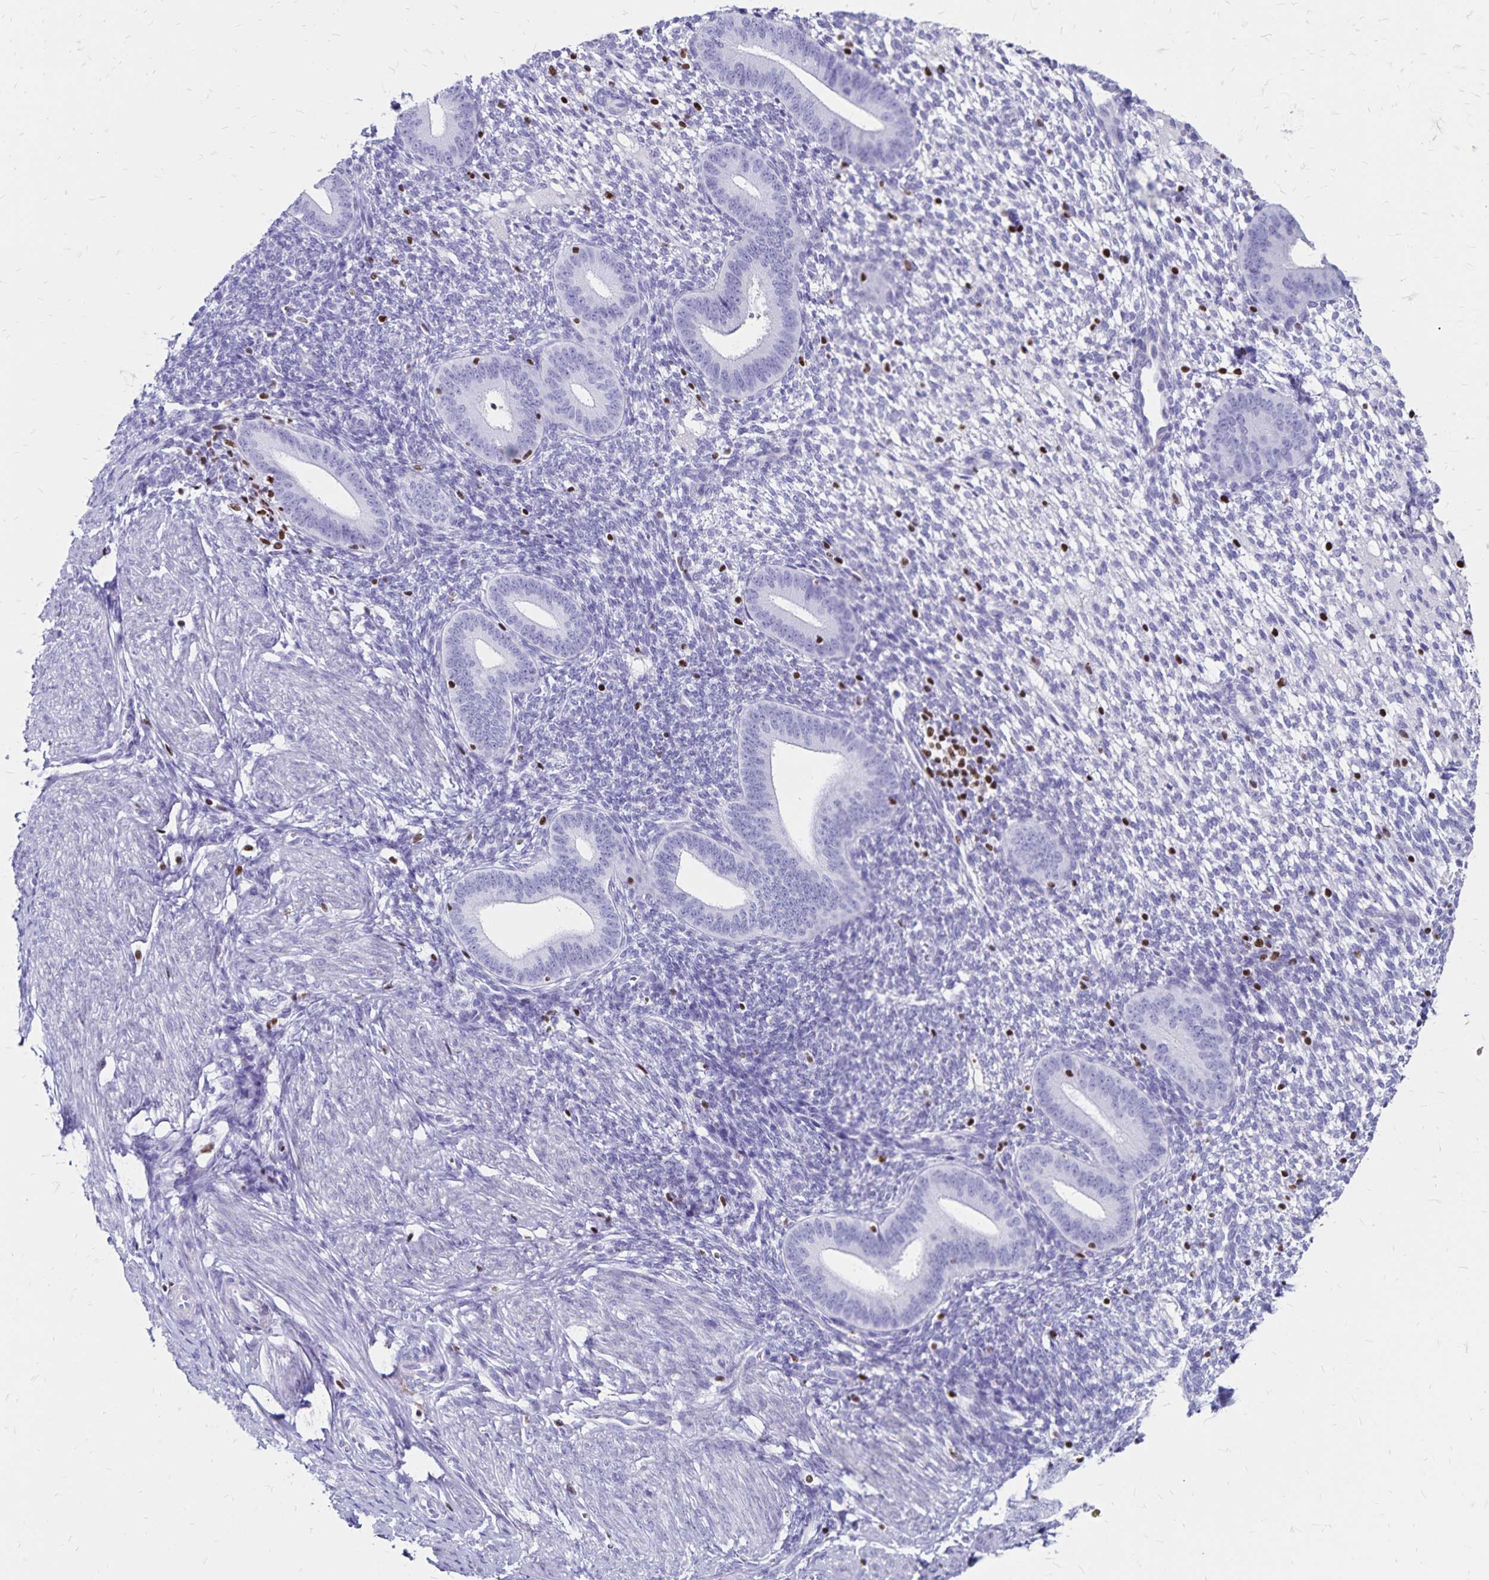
{"staining": {"intensity": "negative", "quantity": "none", "location": "none"}, "tissue": "endometrium", "cell_type": "Cells in endometrial stroma", "image_type": "normal", "snomed": [{"axis": "morphology", "description": "Normal tissue, NOS"}, {"axis": "topography", "description": "Endometrium"}], "caption": "Protein analysis of benign endometrium demonstrates no significant staining in cells in endometrial stroma.", "gene": "IKZF1", "patient": {"sex": "female", "age": 40}}